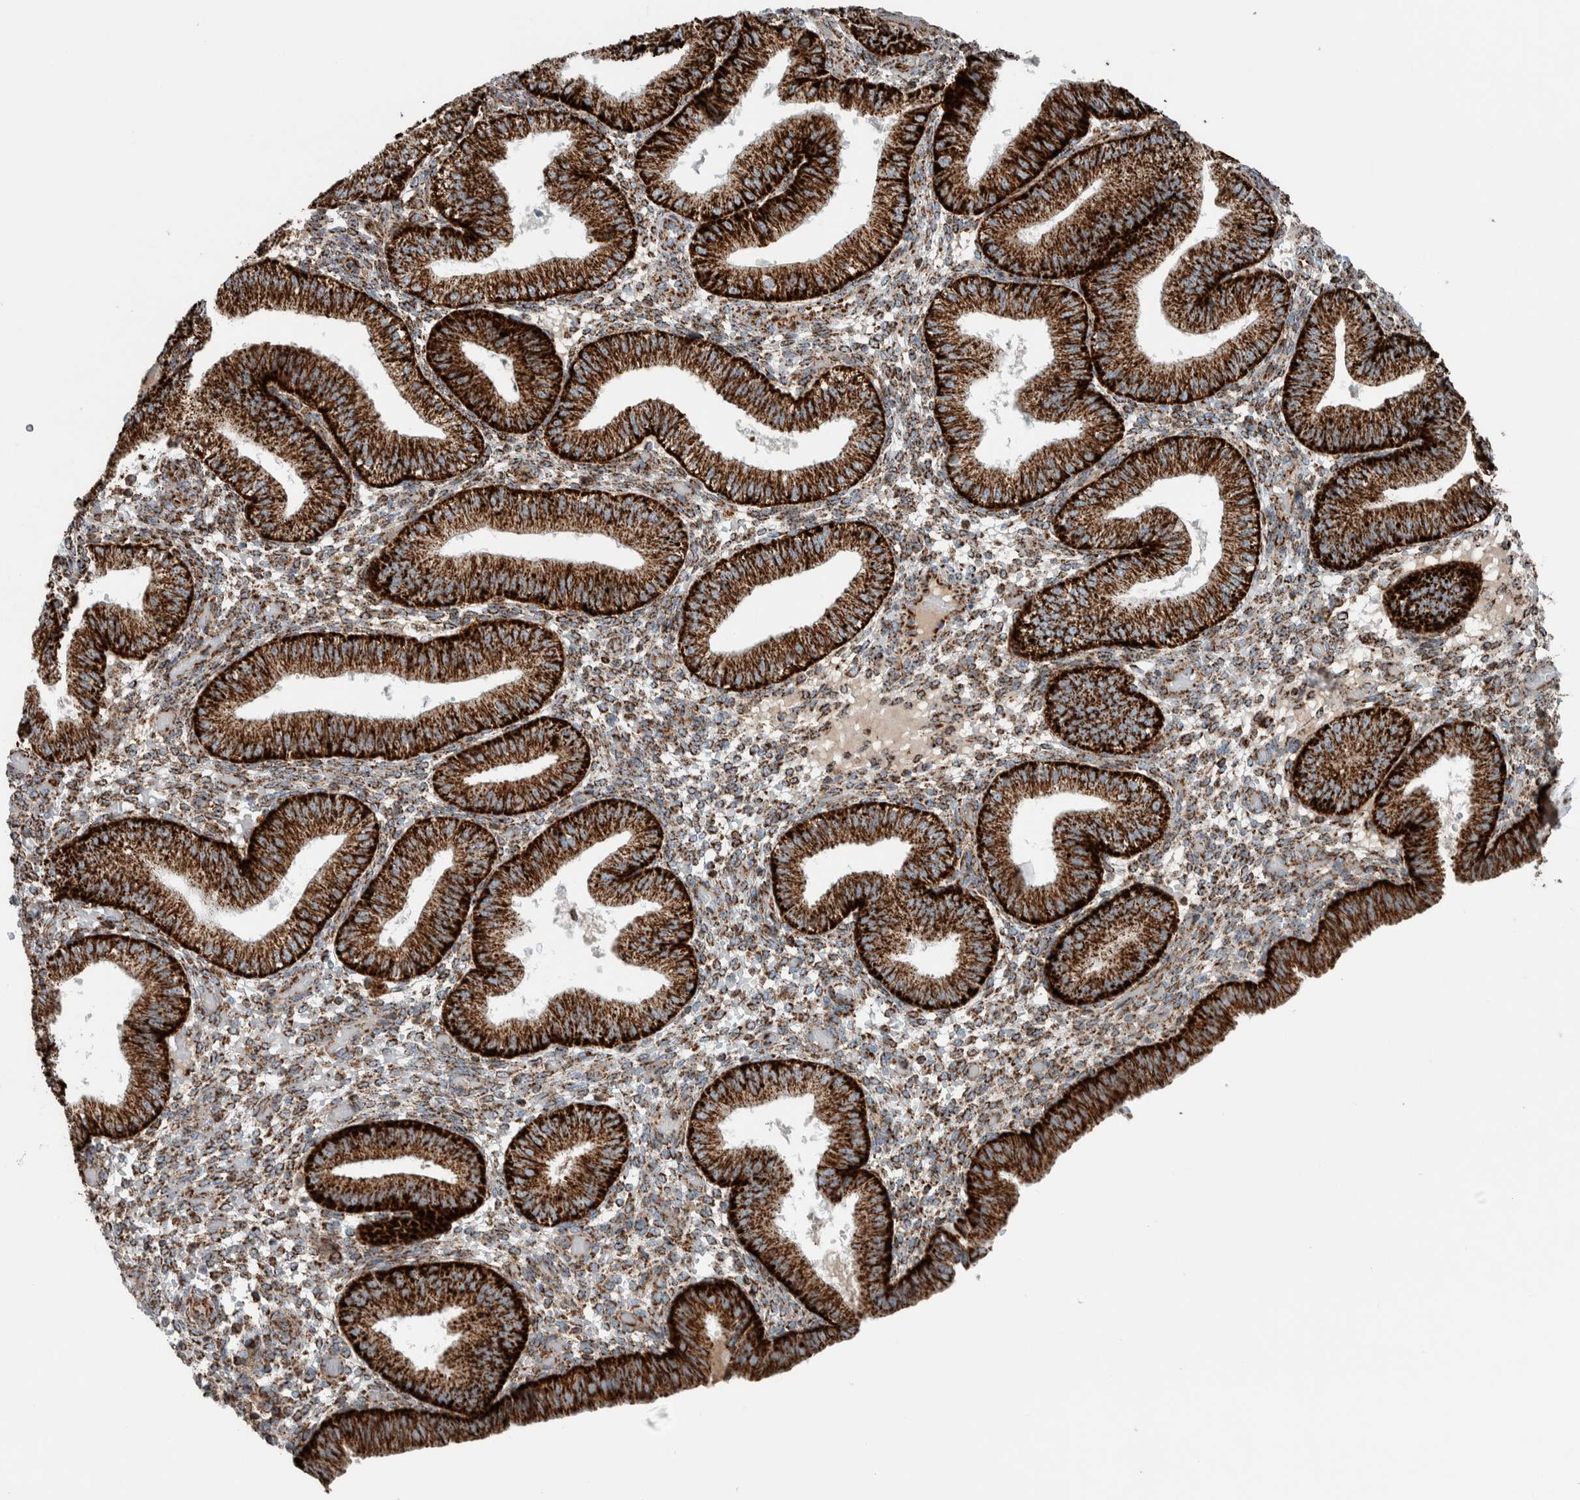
{"staining": {"intensity": "moderate", "quantity": ">75%", "location": "cytoplasmic/membranous"}, "tissue": "endometrium", "cell_type": "Cells in endometrial stroma", "image_type": "normal", "snomed": [{"axis": "morphology", "description": "Normal tissue, NOS"}, {"axis": "topography", "description": "Endometrium"}], "caption": "Immunohistochemistry (IHC) image of unremarkable endometrium stained for a protein (brown), which reveals medium levels of moderate cytoplasmic/membranous staining in about >75% of cells in endometrial stroma.", "gene": "CNTROB", "patient": {"sex": "female", "age": 39}}